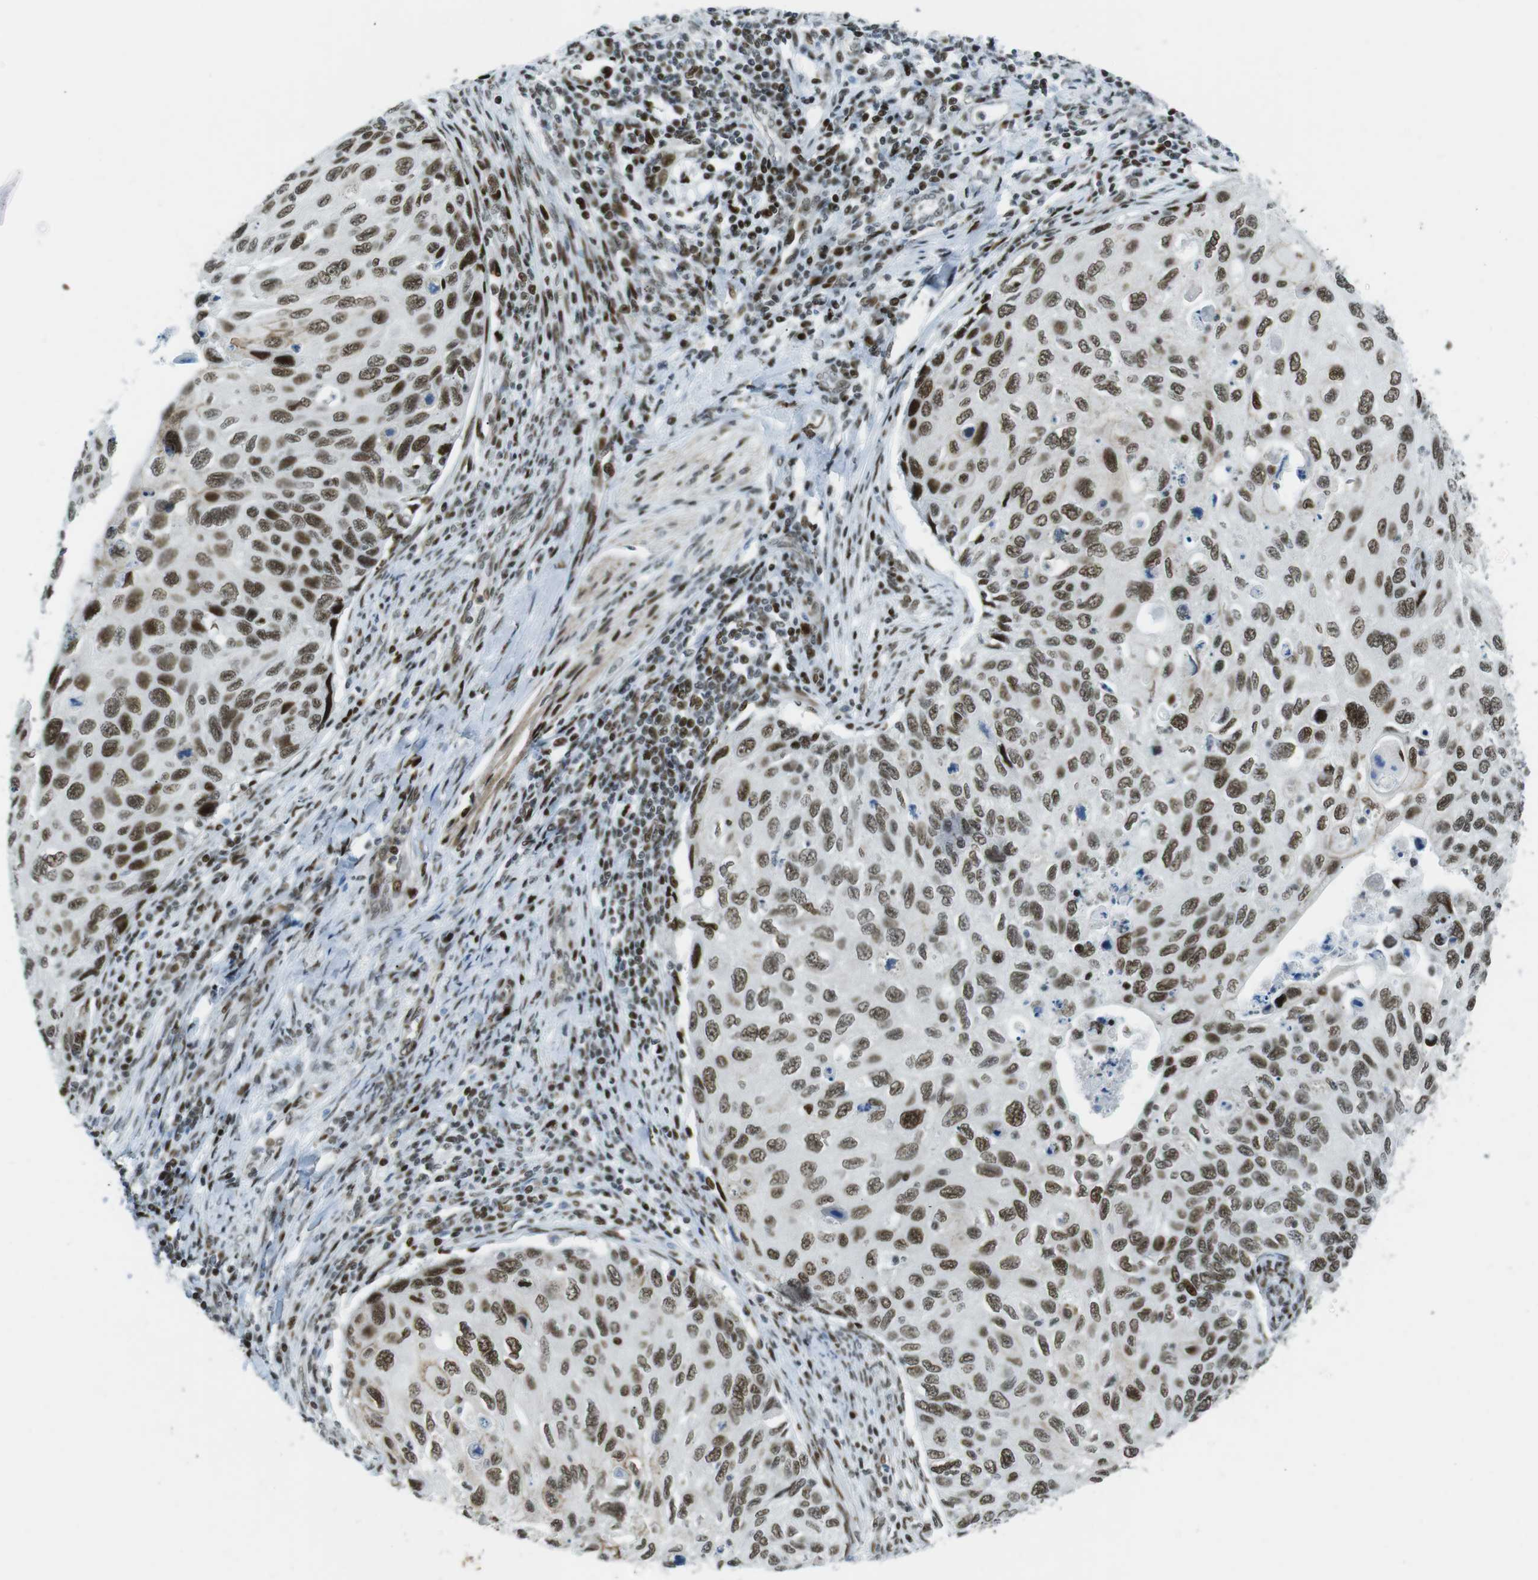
{"staining": {"intensity": "strong", "quantity": ">75%", "location": "nuclear"}, "tissue": "cervical cancer", "cell_type": "Tumor cells", "image_type": "cancer", "snomed": [{"axis": "morphology", "description": "Squamous cell carcinoma, NOS"}, {"axis": "topography", "description": "Cervix"}], "caption": "The histopathology image reveals immunohistochemical staining of cervical cancer. There is strong nuclear staining is seen in approximately >75% of tumor cells.", "gene": "ARID1A", "patient": {"sex": "female", "age": 70}}